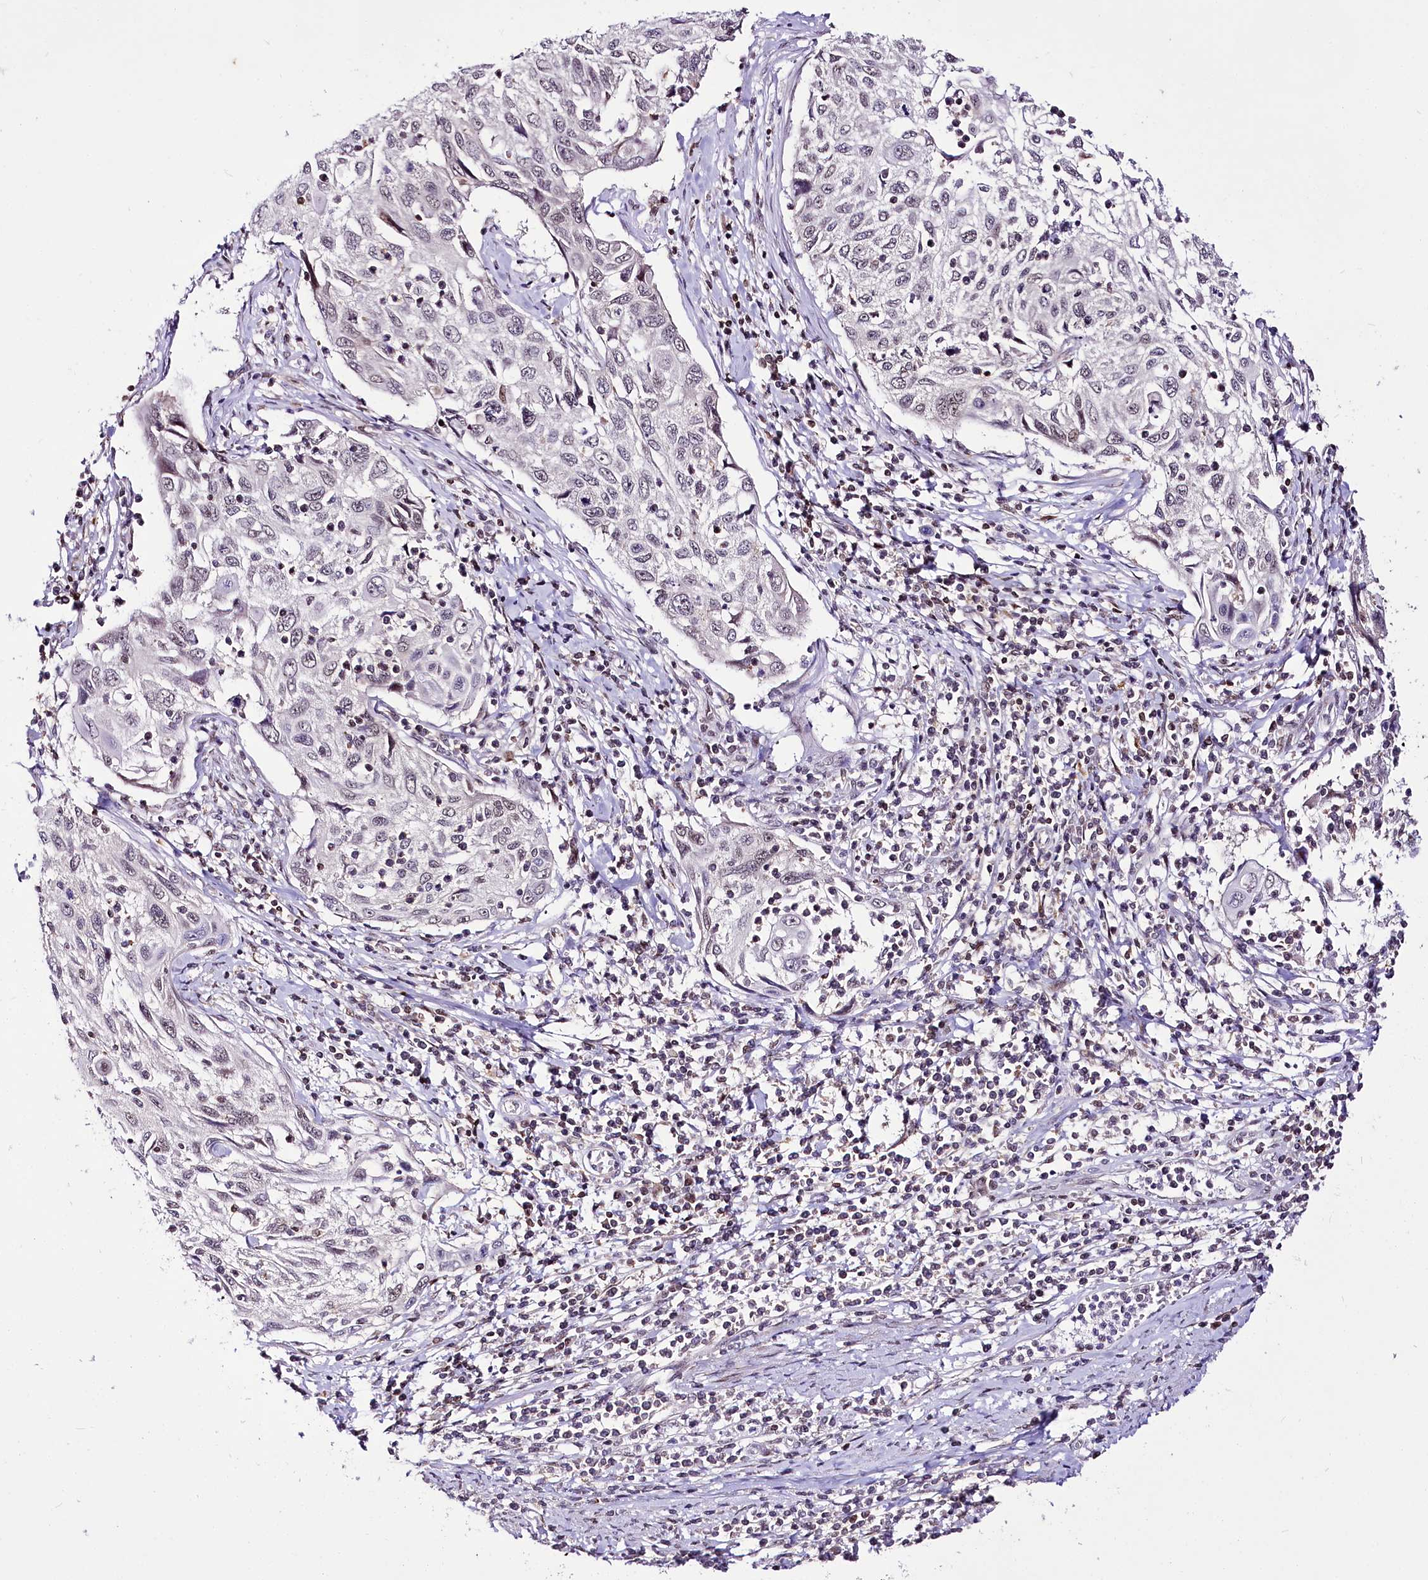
{"staining": {"intensity": "weak", "quantity": "<25%", "location": "nuclear"}, "tissue": "cervical cancer", "cell_type": "Tumor cells", "image_type": "cancer", "snomed": [{"axis": "morphology", "description": "Squamous cell carcinoma, NOS"}, {"axis": "topography", "description": "Cervix"}], "caption": "Tumor cells are negative for brown protein staining in cervical cancer (squamous cell carcinoma).", "gene": "POLA2", "patient": {"sex": "female", "age": 70}}